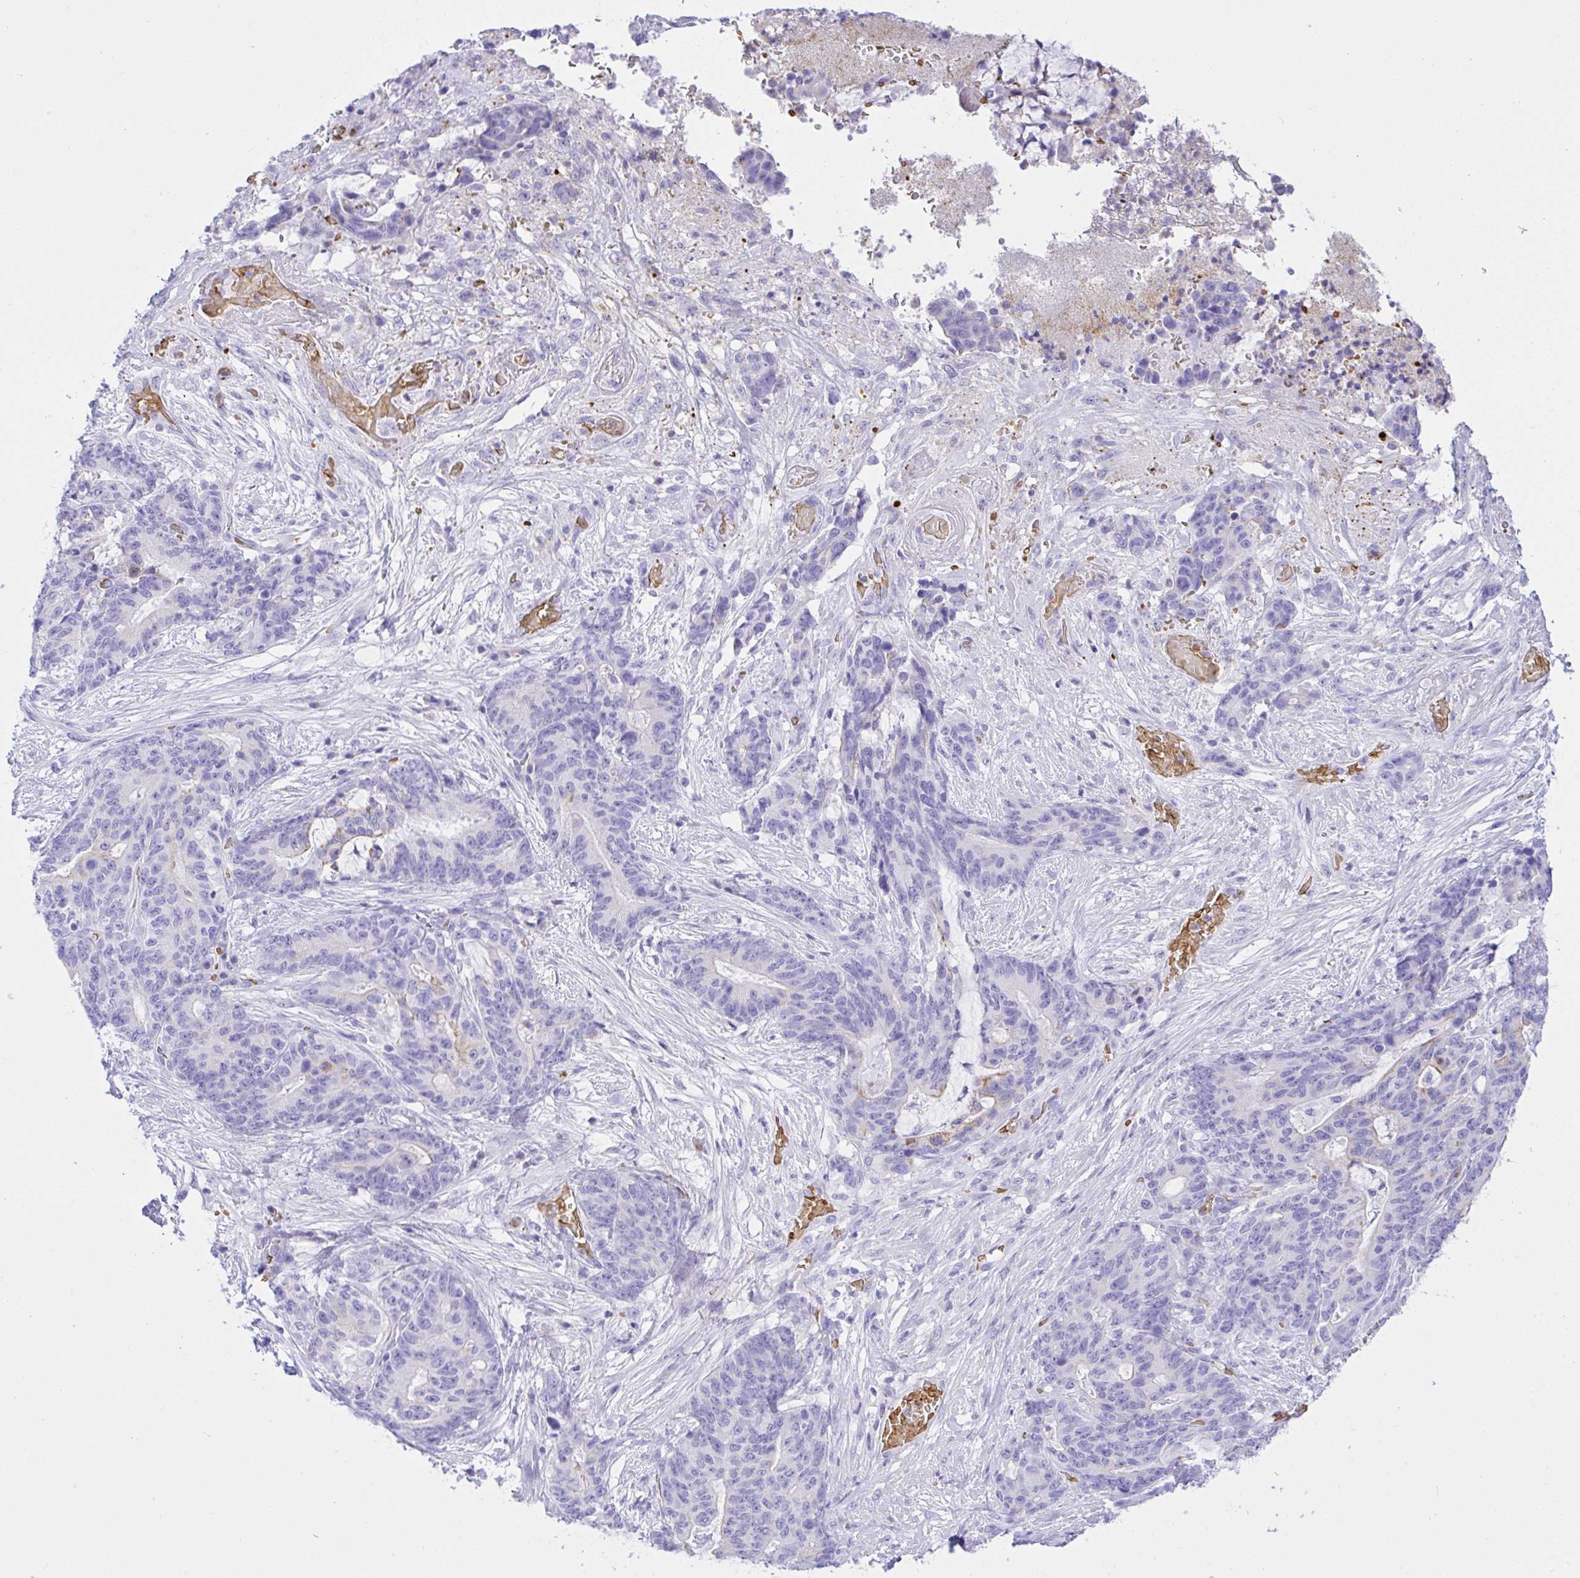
{"staining": {"intensity": "negative", "quantity": "none", "location": "none"}, "tissue": "stomach cancer", "cell_type": "Tumor cells", "image_type": "cancer", "snomed": [{"axis": "morphology", "description": "Normal tissue, NOS"}, {"axis": "morphology", "description": "Adenocarcinoma, NOS"}, {"axis": "topography", "description": "Stomach"}], "caption": "Photomicrograph shows no significant protein staining in tumor cells of stomach adenocarcinoma.", "gene": "ZNF221", "patient": {"sex": "female", "age": 64}}